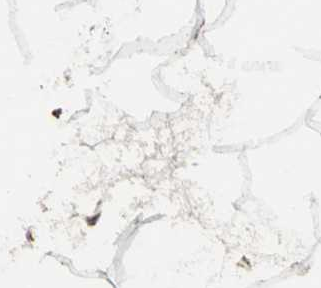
{"staining": {"intensity": "moderate", "quantity": "25%-75%", "location": "cytoplasmic/membranous"}, "tissue": "adipose tissue", "cell_type": "Adipocytes", "image_type": "normal", "snomed": [{"axis": "morphology", "description": "Normal tissue, NOS"}, {"axis": "morphology", "description": "Duct carcinoma"}, {"axis": "topography", "description": "Breast"}, {"axis": "topography", "description": "Adipose tissue"}], "caption": "Human adipose tissue stained with a brown dye shows moderate cytoplasmic/membranous positive positivity in approximately 25%-75% of adipocytes.", "gene": "ECH1", "patient": {"sex": "female", "age": 37}}